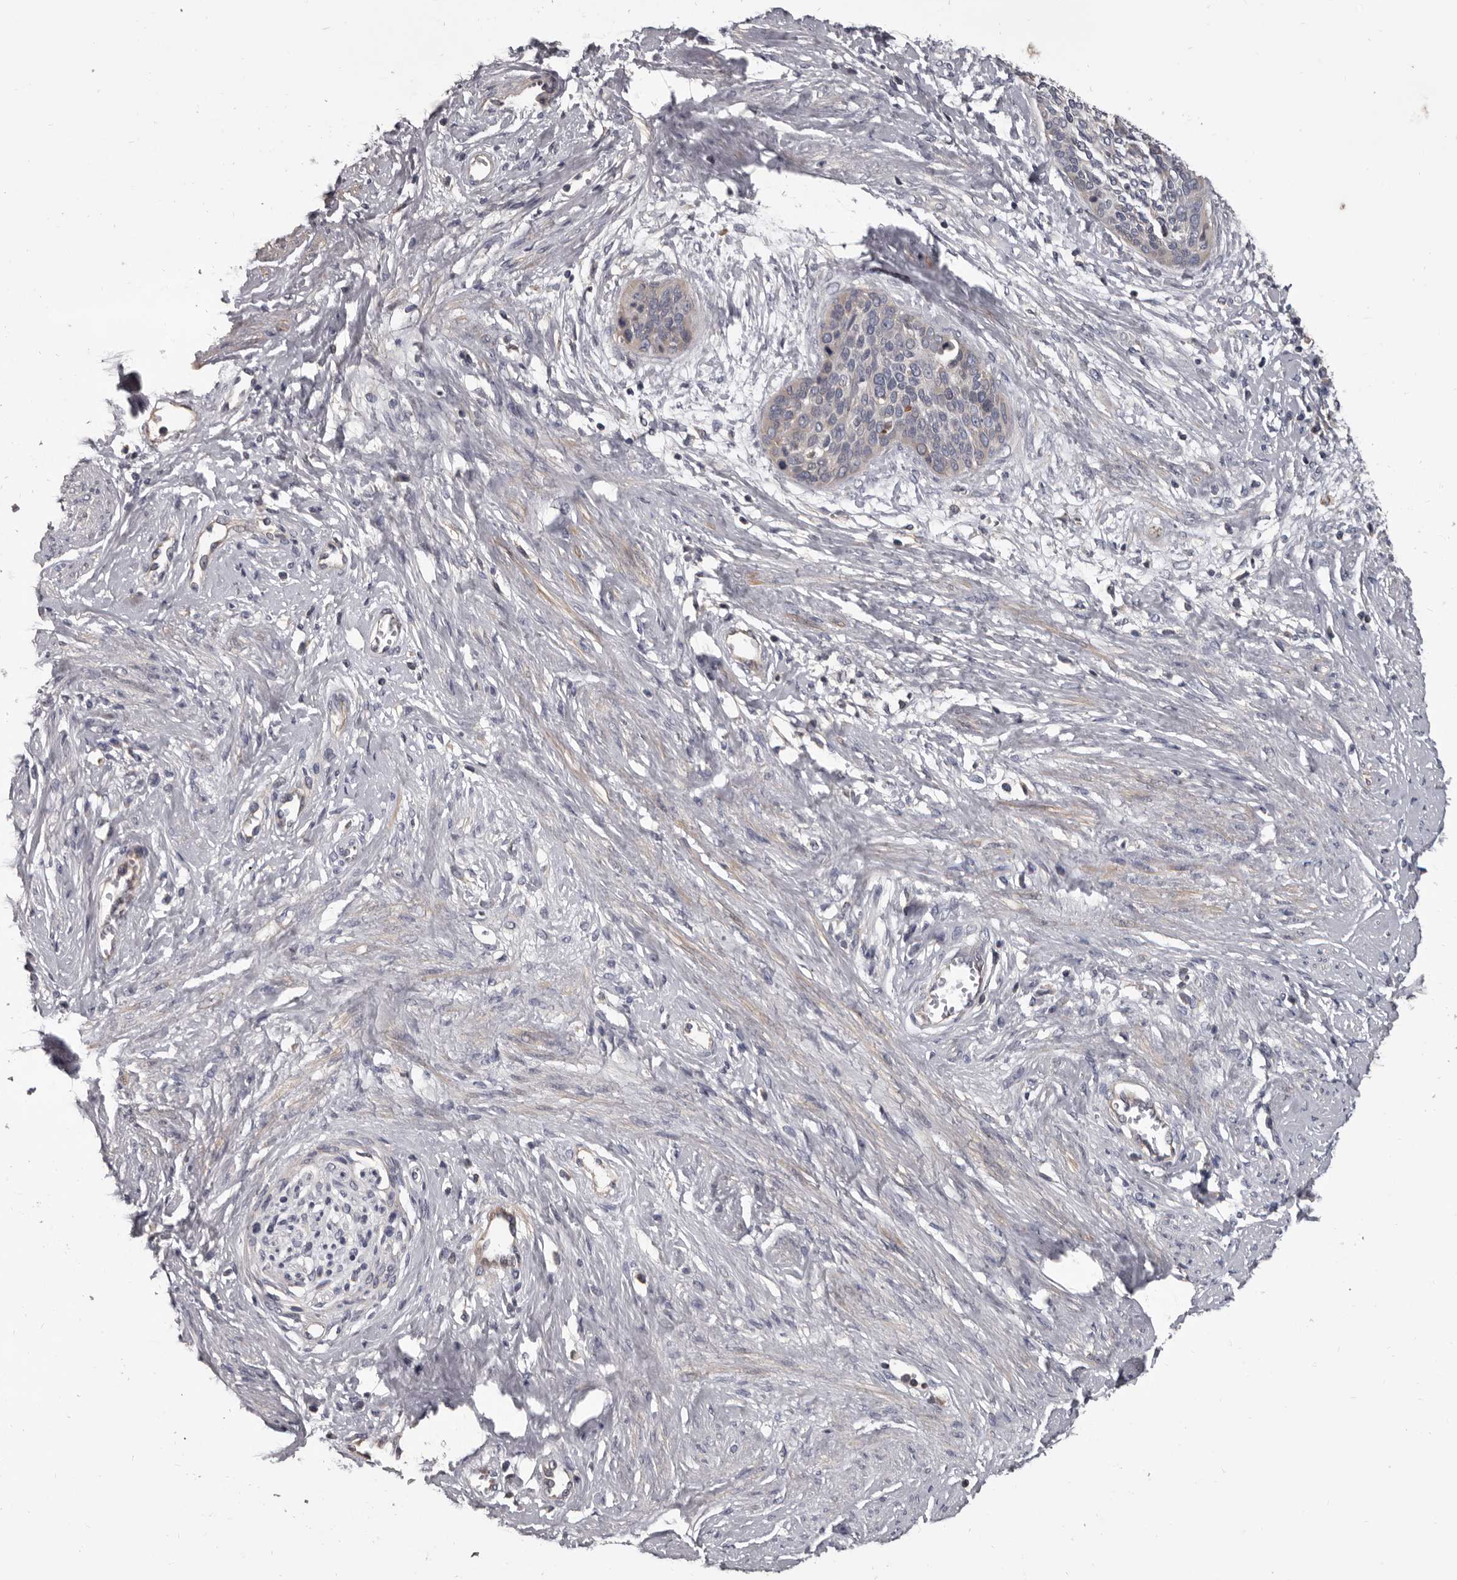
{"staining": {"intensity": "negative", "quantity": "none", "location": "none"}, "tissue": "cervical cancer", "cell_type": "Tumor cells", "image_type": "cancer", "snomed": [{"axis": "morphology", "description": "Squamous cell carcinoma, NOS"}, {"axis": "topography", "description": "Cervix"}], "caption": "High magnification brightfield microscopy of cervical cancer (squamous cell carcinoma) stained with DAB (brown) and counterstained with hematoxylin (blue): tumor cells show no significant staining.", "gene": "ALDH5A1", "patient": {"sex": "female", "age": 37}}